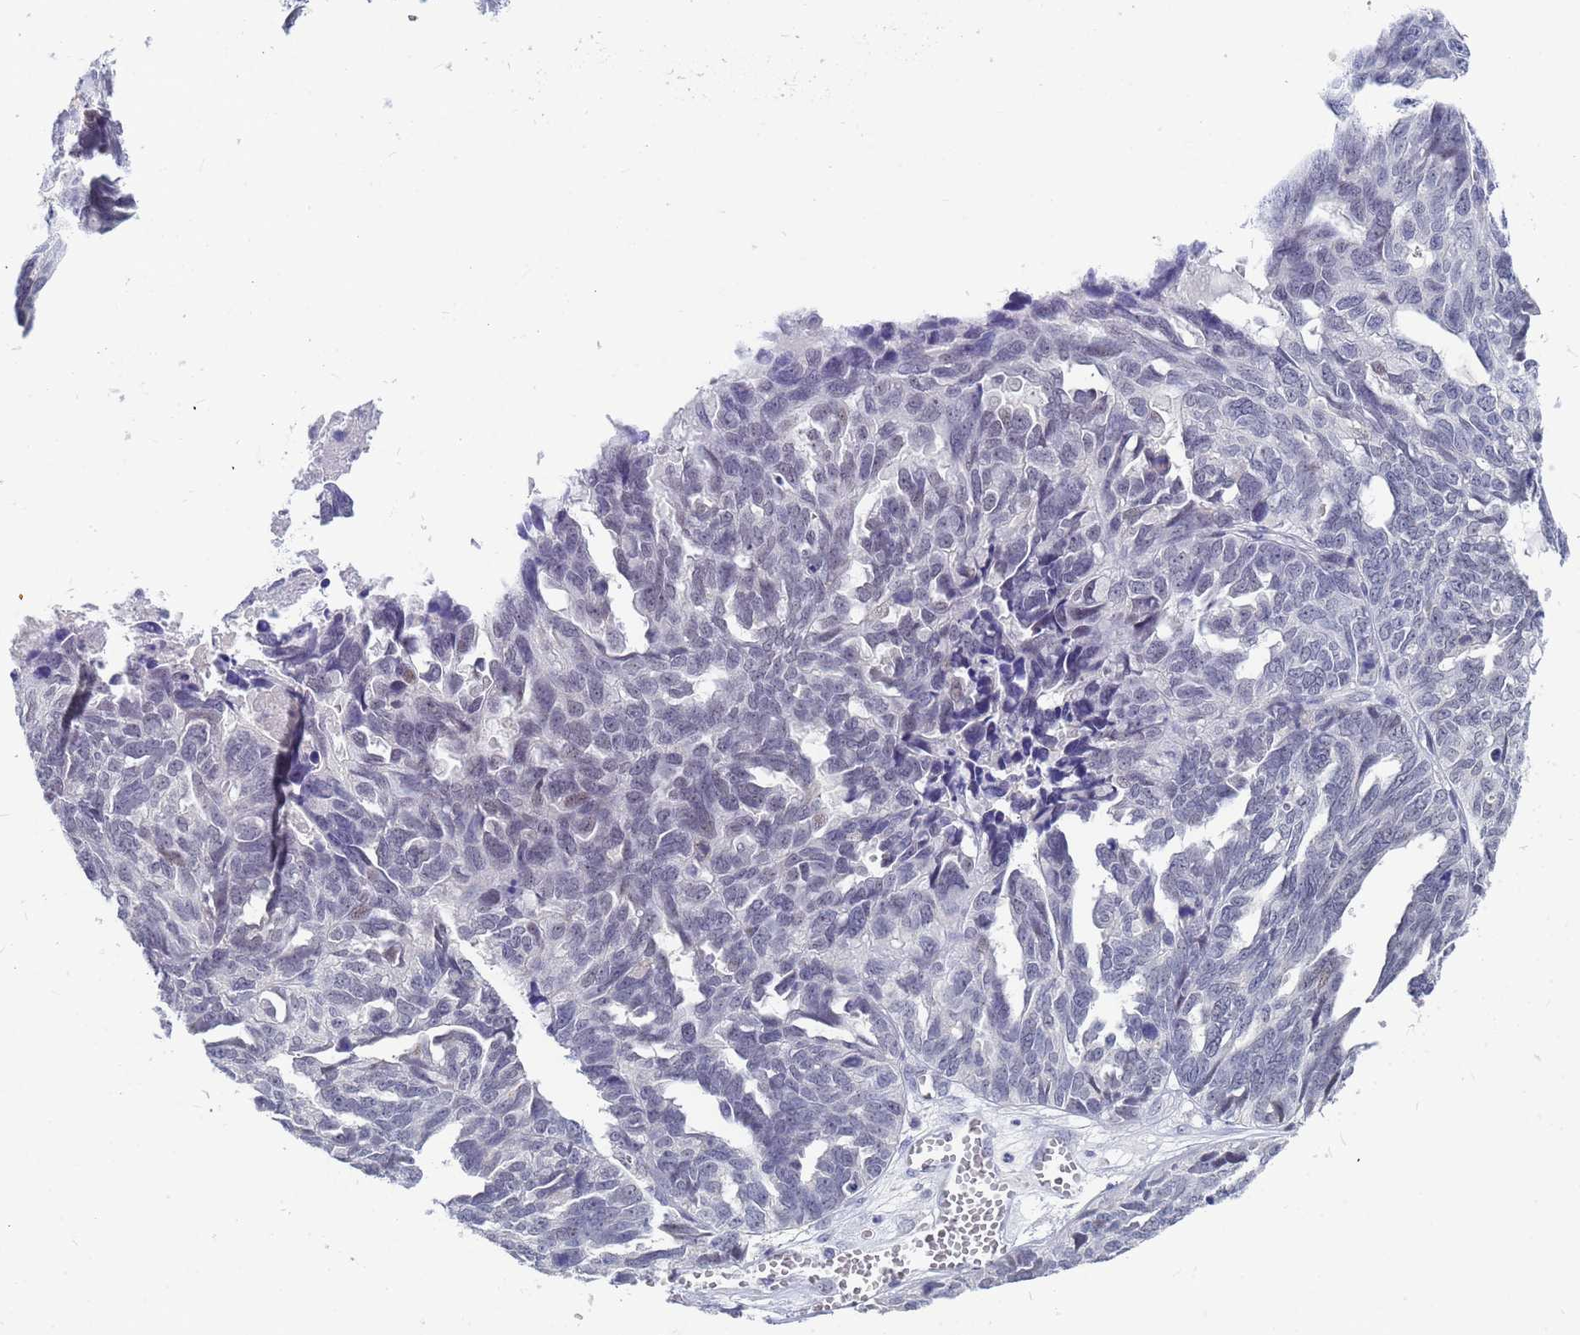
{"staining": {"intensity": "negative", "quantity": "none", "location": "none"}, "tissue": "ovarian cancer", "cell_type": "Tumor cells", "image_type": "cancer", "snomed": [{"axis": "morphology", "description": "Cystadenocarcinoma, serous, NOS"}, {"axis": "topography", "description": "Ovary"}], "caption": "An immunohistochemistry (IHC) histopathology image of ovarian cancer (serous cystadenocarcinoma) is shown. There is no staining in tumor cells of ovarian cancer (serous cystadenocarcinoma). Nuclei are stained in blue.", "gene": "CXorf65", "patient": {"sex": "female", "age": 79}}